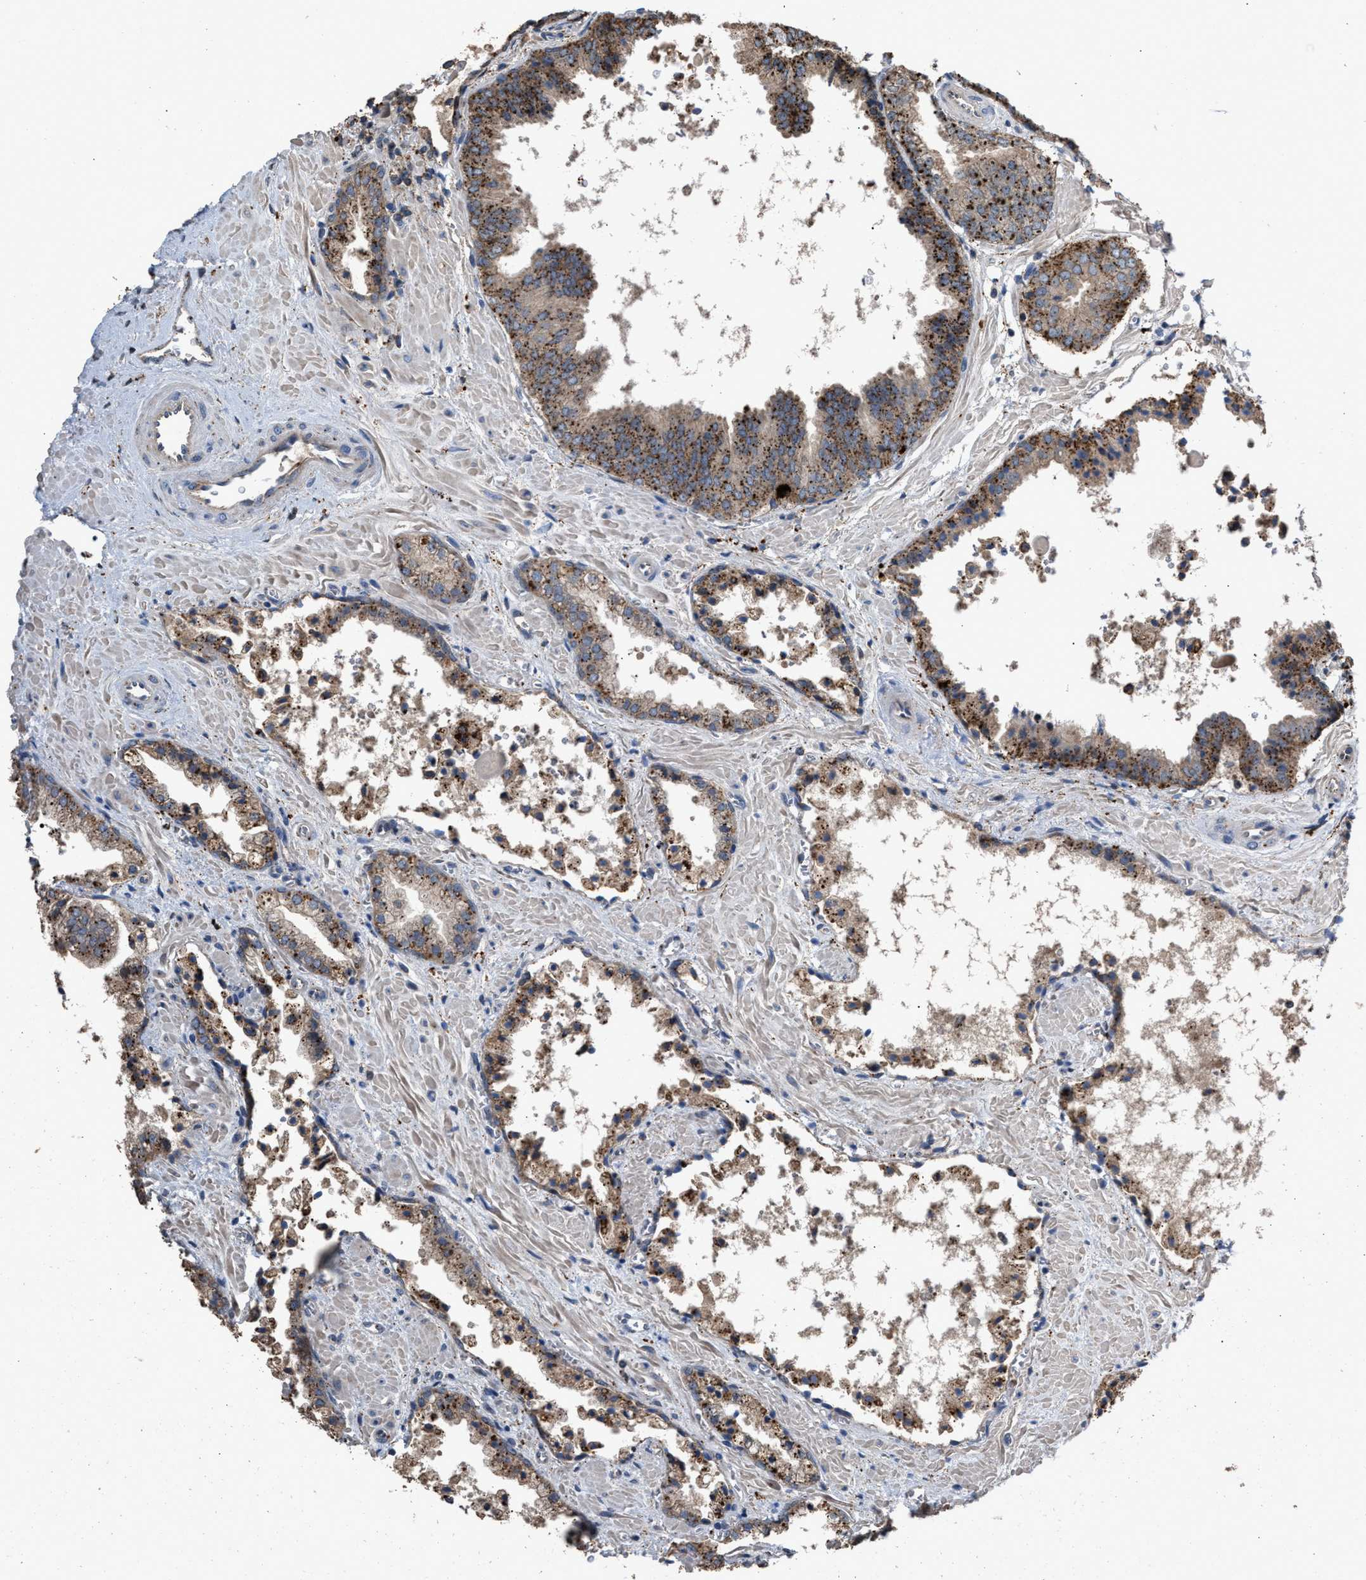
{"staining": {"intensity": "moderate", "quantity": ">75%", "location": "cytoplasmic/membranous"}, "tissue": "prostate cancer", "cell_type": "Tumor cells", "image_type": "cancer", "snomed": [{"axis": "morphology", "description": "Adenocarcinoma, Low grade"}, {"axis": "topography", "description": "Prostate"}], "caption": "Moderate cytoplasmic/membranous positivity for a protein is seen in about >75% of tumor cells of prostate low-grade adenocarcinoma using IHC.", "gene": "ELMO3", "patient": {"sex": "male", "age": 71}}